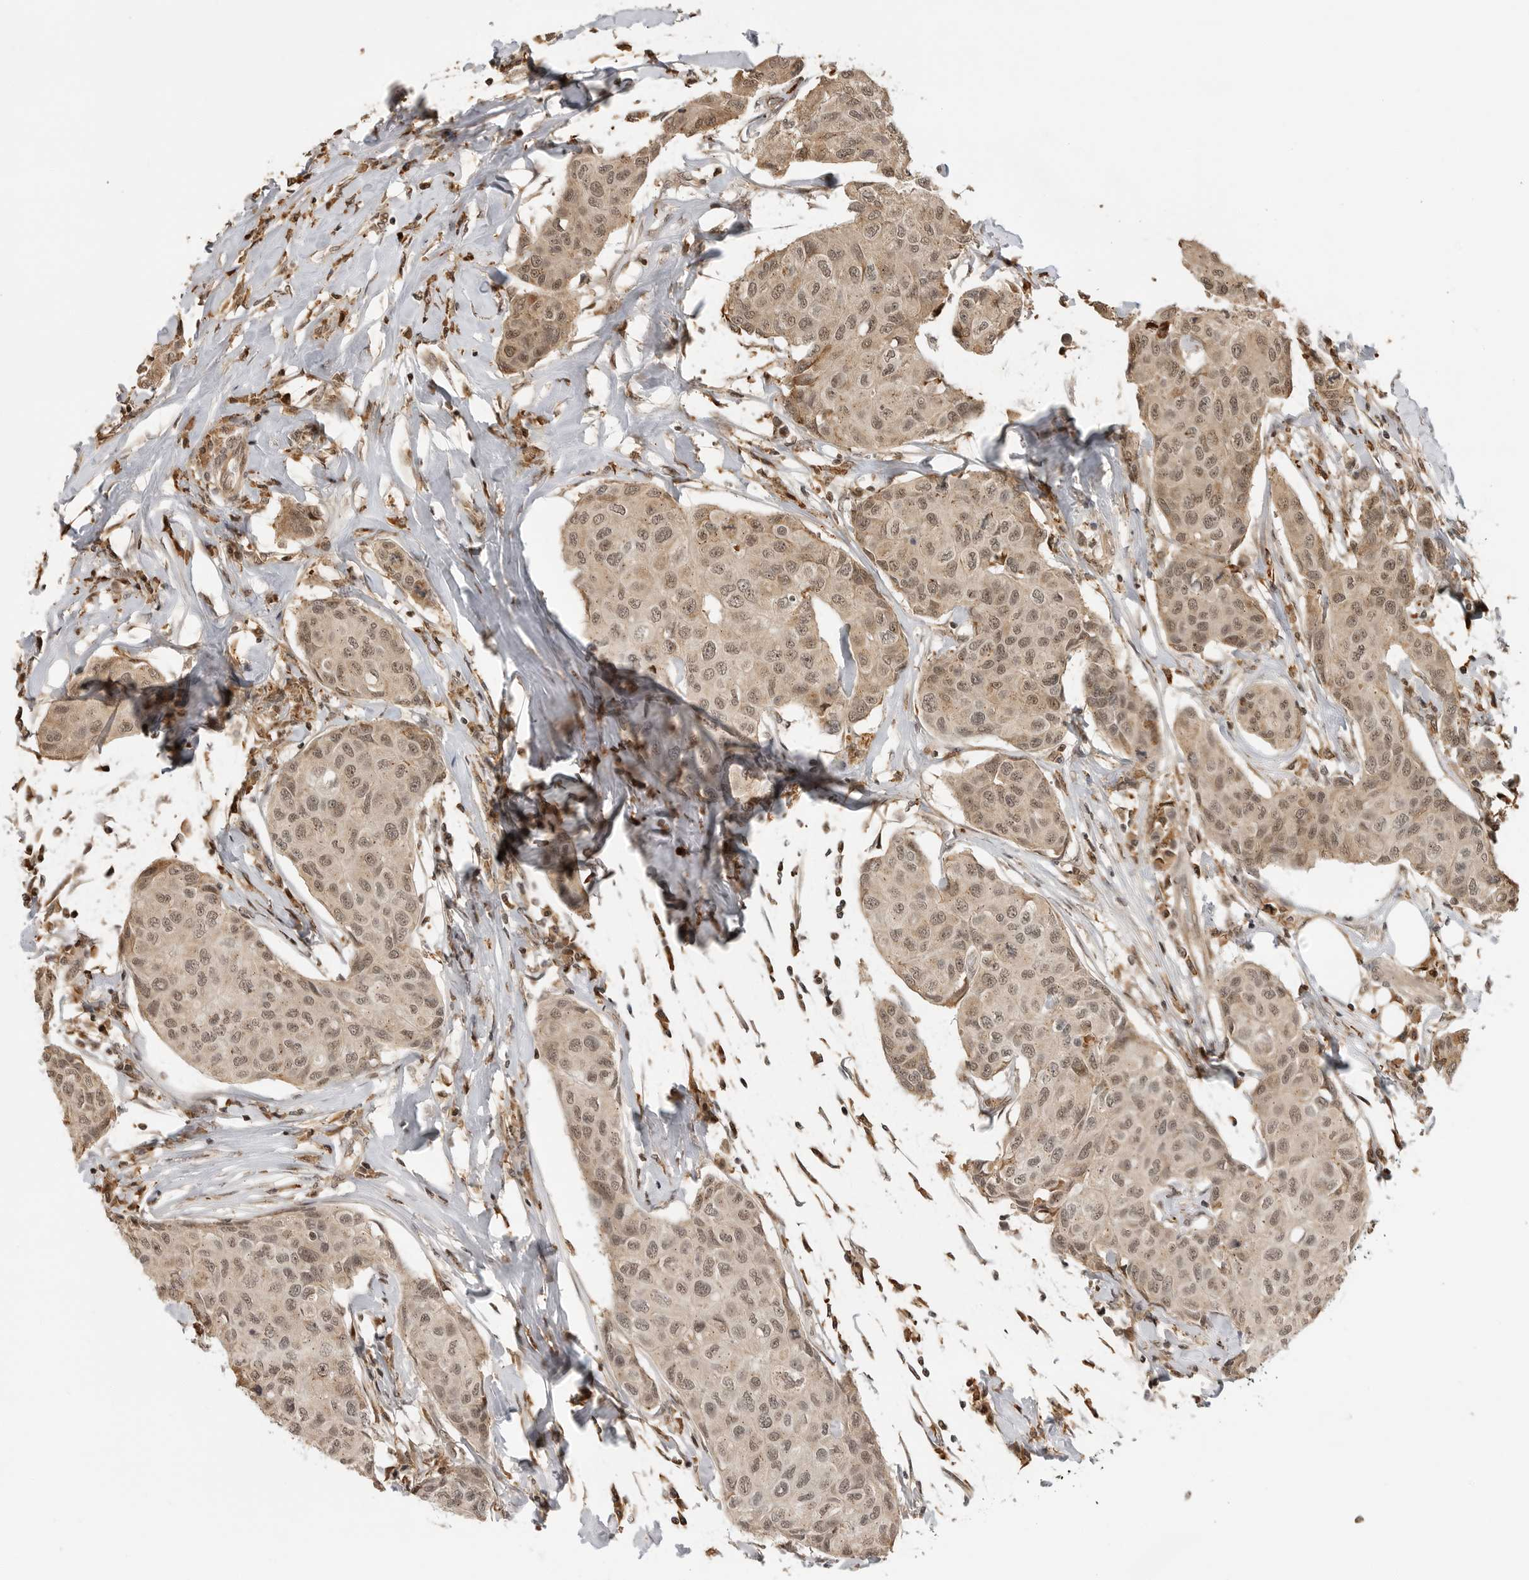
{"staining": {"intensity": "moderate", "quantity": ">75%", "location": "cytoplasmic/membranous,nuclear"}, "tissue": "breast cancer", "cell_type": "Tumor cells", "image_type": "cancer", "snomed": [{"axis": "morphology", "description": "Duct carcinoma"}, {"axis": "topography", "description": "Breast"}], "caption": "This photomicrograph demonstrates breast cancer (infiltrating ductal carcinoma) stained with IHC to label a protein in brown. The cytoplasmic/membranous and nuclear of tumor cells show moderate positivity for the protein. Nuclei are counter-stained blue.", "gene": "BMP2K", "patient": {"sex": "female", "age": 80}}